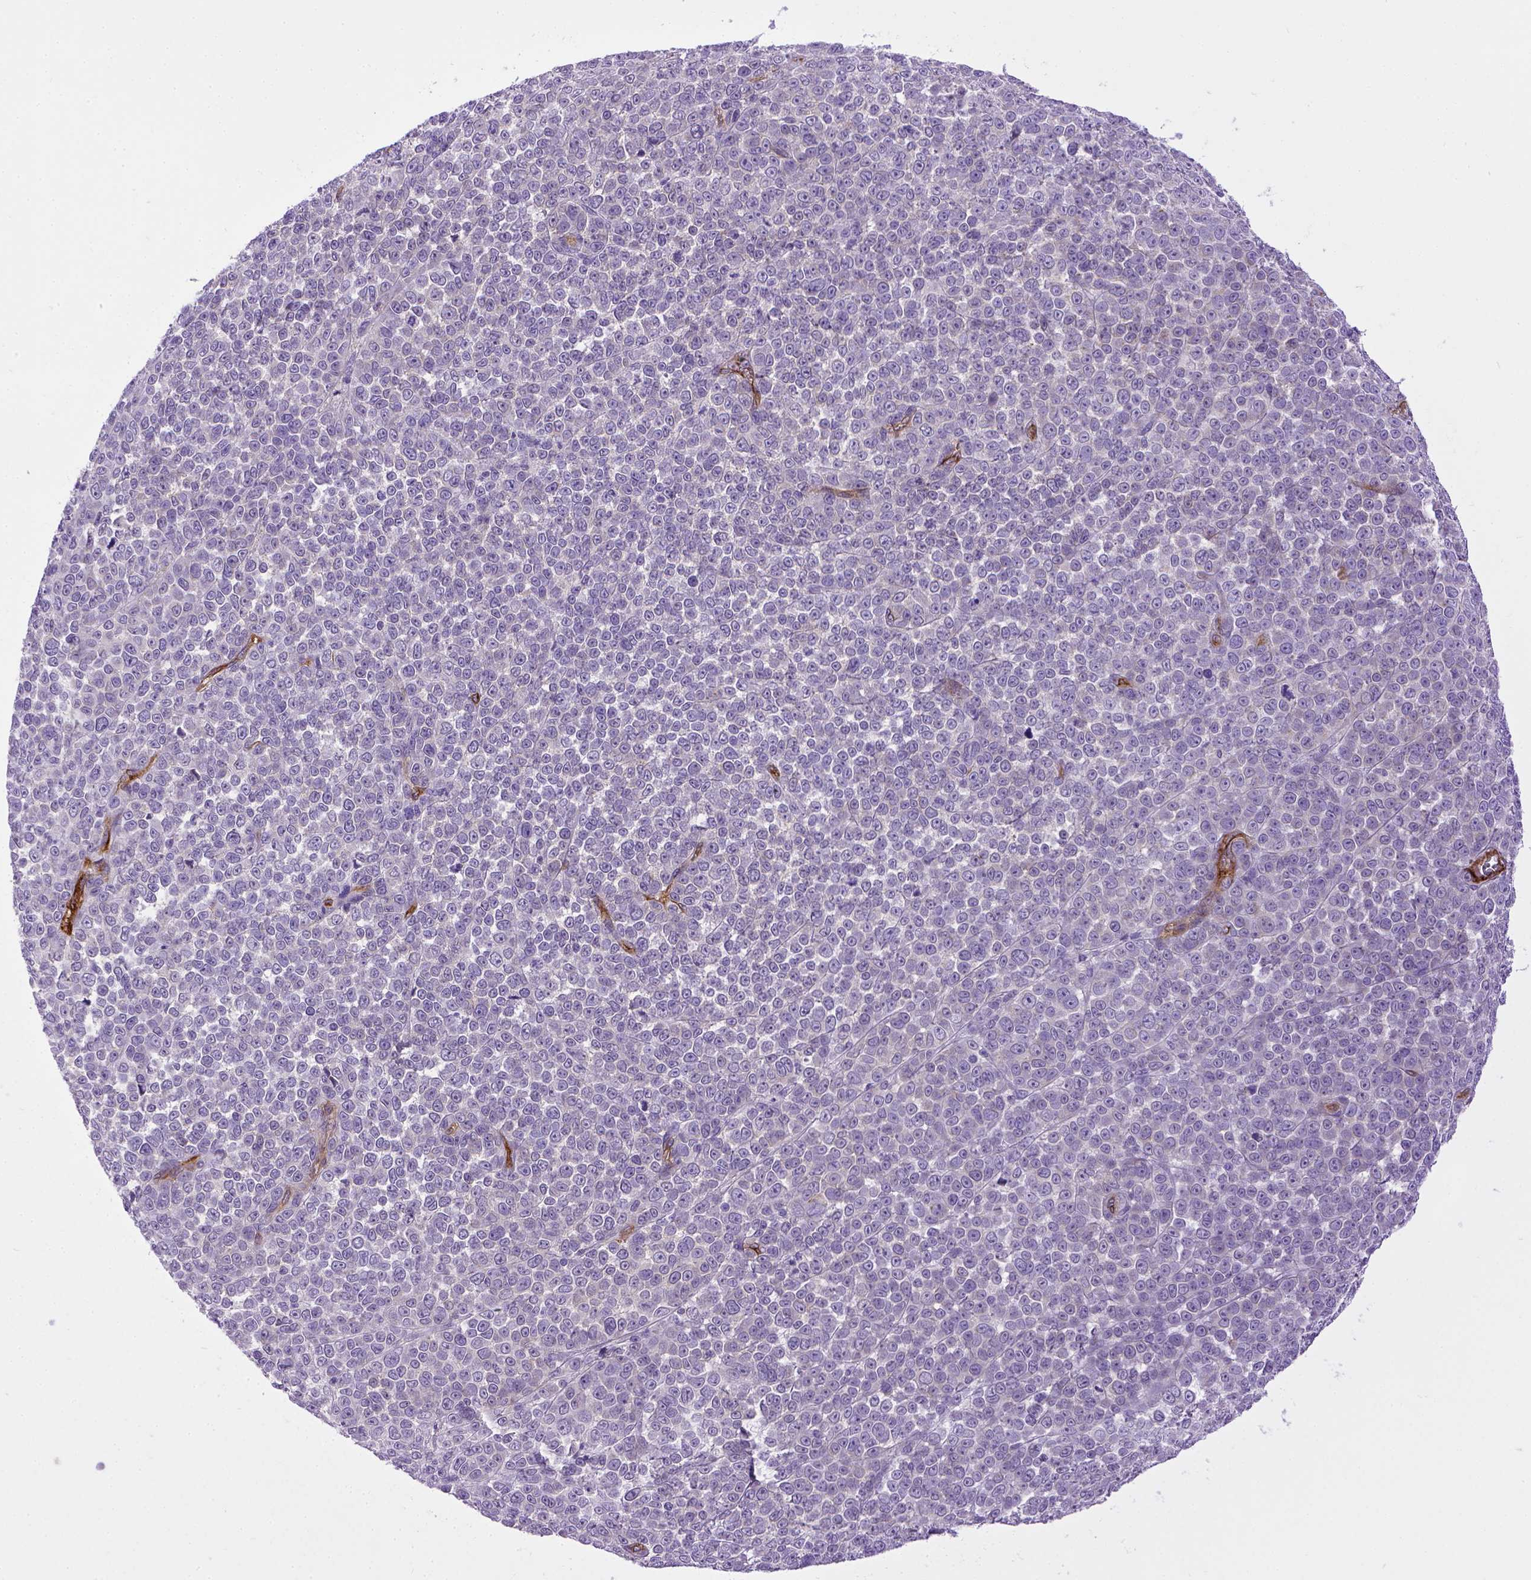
{"staining": {"intensity": "negative", "quantity": "none", "location": "none"}, "tissue": "melanoma", "cell_type": "Tumor cells", "image_type": "cancer", "snomed": [{"axis": "morphology", "description": "Malignant melanoma, NOS"}, {"axis": "topography", "description": "Skin"}], "caption": "The photomicrograph reveals no significant positivity in tumor cells of melanoma.", "gene": "ENG", "patient": {"sex": "female", "age": 95}}